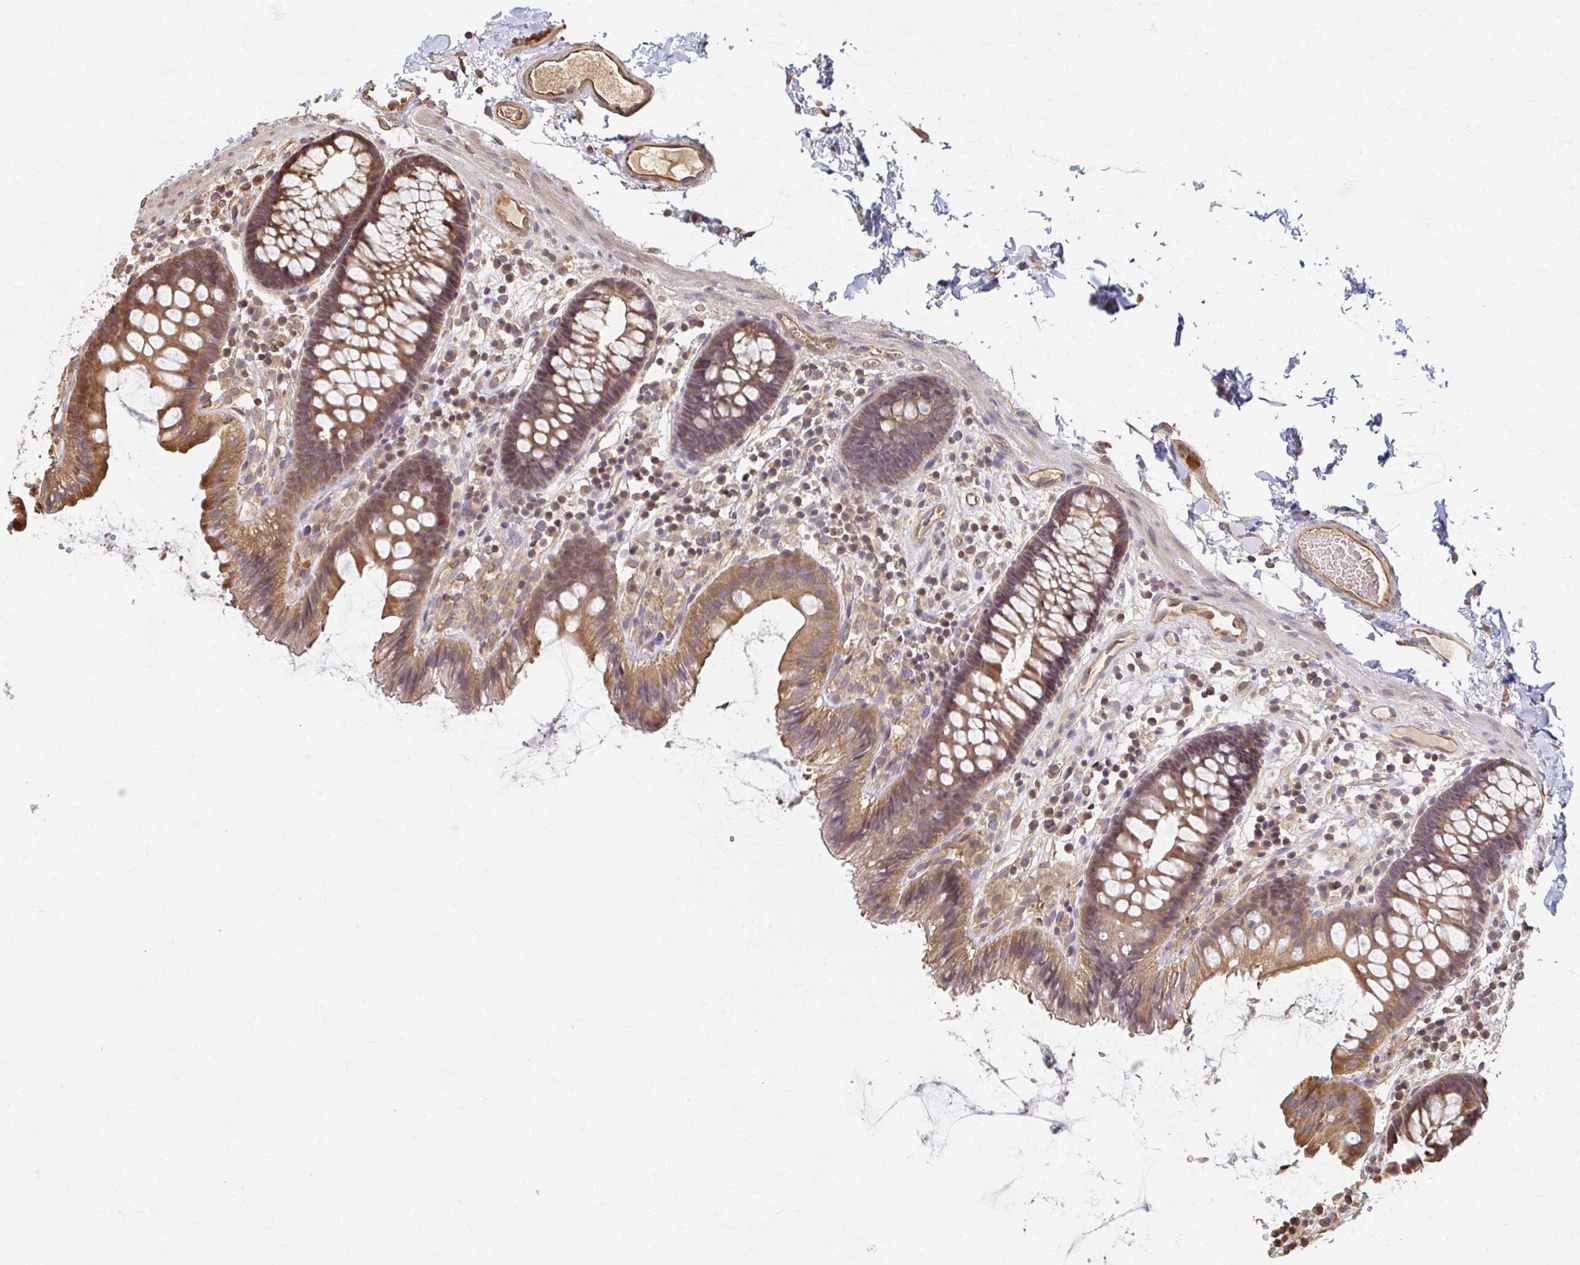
{"staining": {"intensity": "moderate", "quantity": ">75%", "location": "cytoplasmic/membranous"}, "tissue": "colon", "cell_type": "Endothelial cells", "image_type": "normal", "snomed": [{"axis": "morphology", "description": "Normal tissue, NOS"}, {"axis": "topography", "description": "Colon"}], "caption": "Colon stained with a brown dye shows moderate cytoplasmic/membranous positive staining in about >75% of endothelial cells.", "gene": "ARHGAP35", "patient": {"sex": "male", "age": 84}}